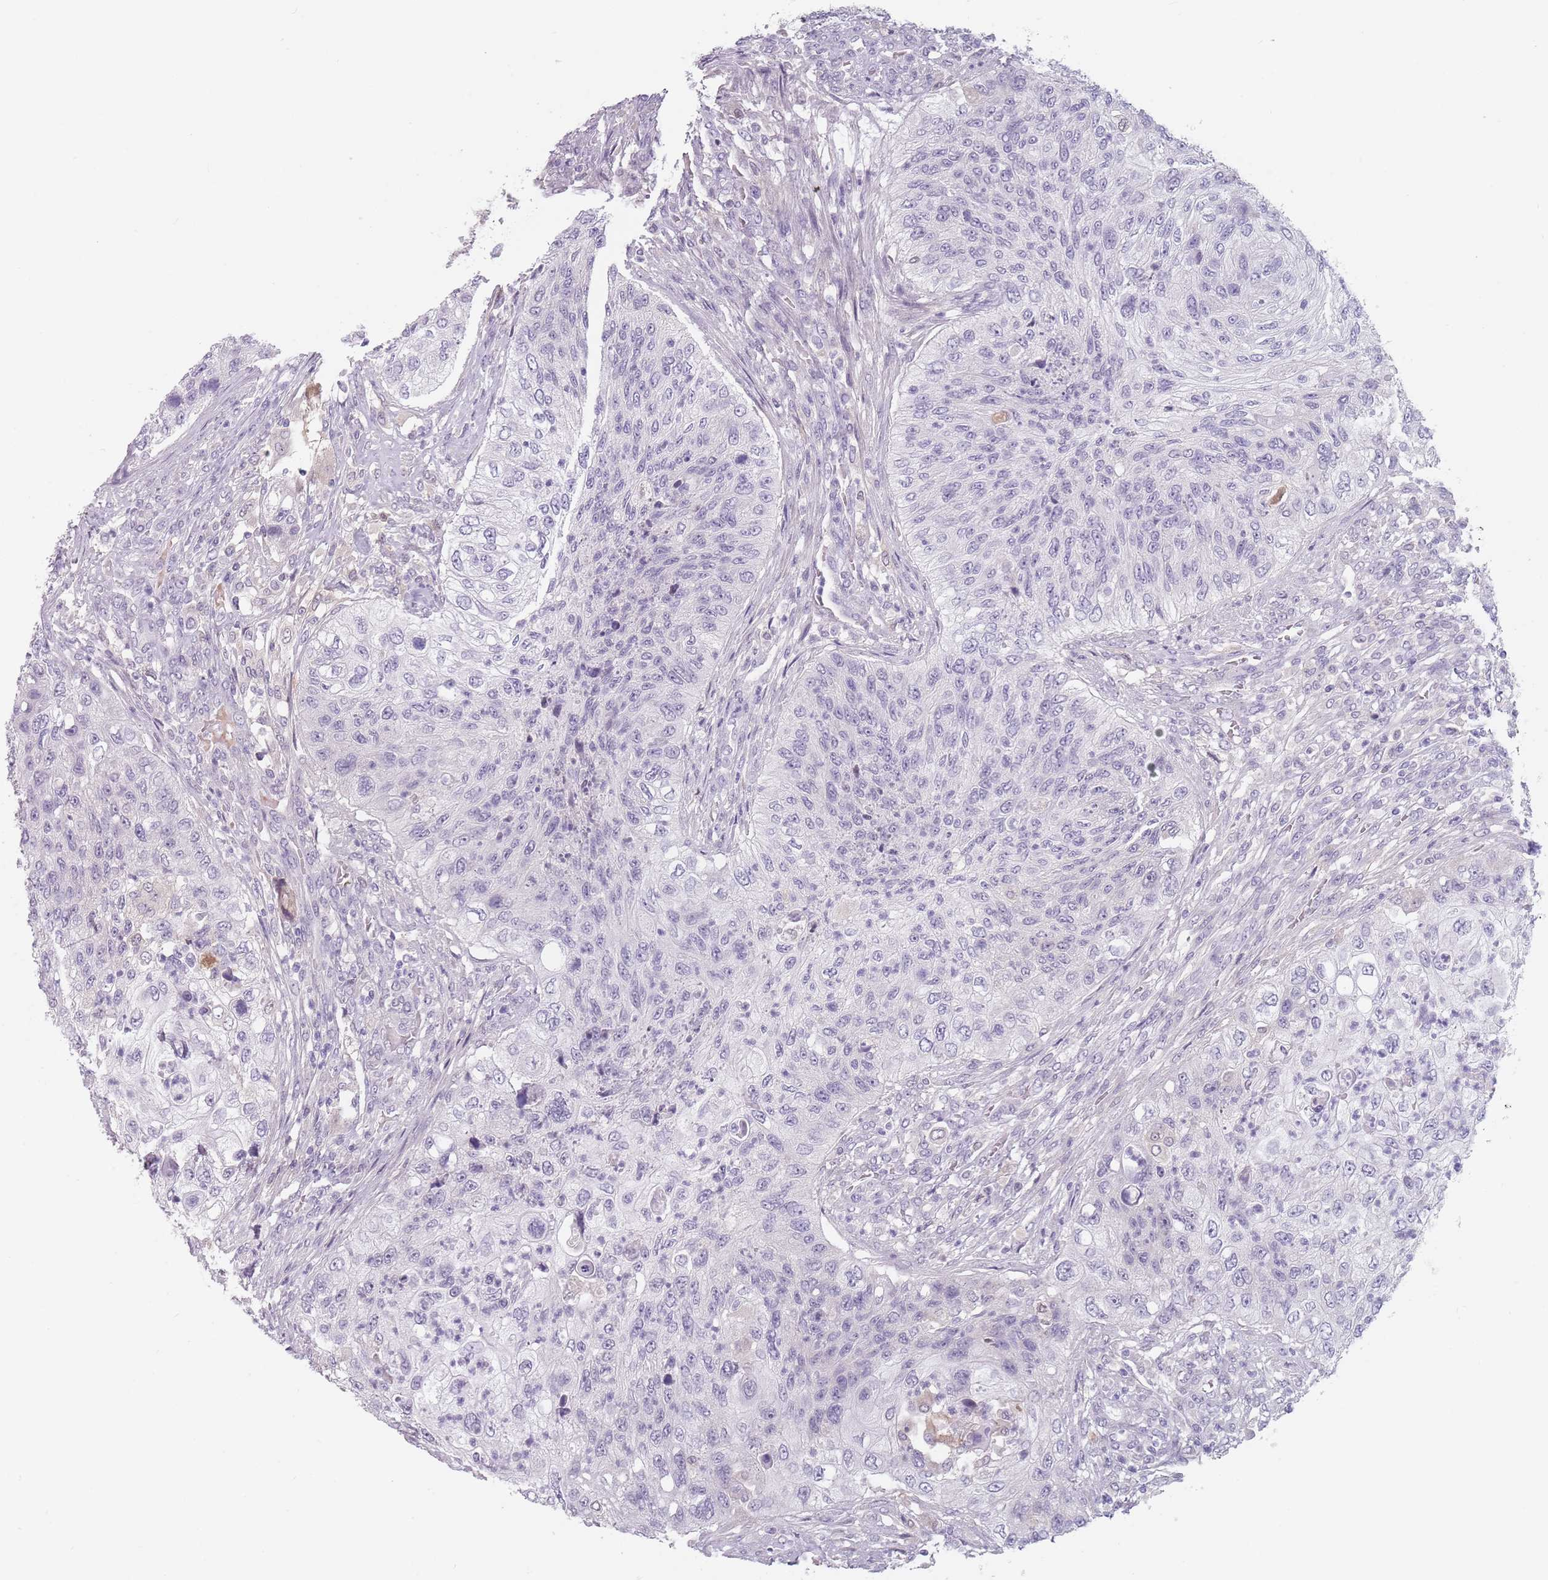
{"staining": {"intensity": "negative", "quantity": "none", "location": "none"}, "tissue": "urothelial cancer", "cell_type": "Tumor cells", "image_type": "cancer", "snomed": [{"axis": "morphology", "description": "Urothelial carcinoma, High grade"}, {"axis": "topography", "description": "Urinary bladder"}], "caption": "Immunohistochemistry of human urothelial carcinoma (high-grade) shows no expression in tumor cells. (DAB immunohistochemistry, high magnification).", "gene": "CEP19", "patient": {"sex": "female", "age": 60}}